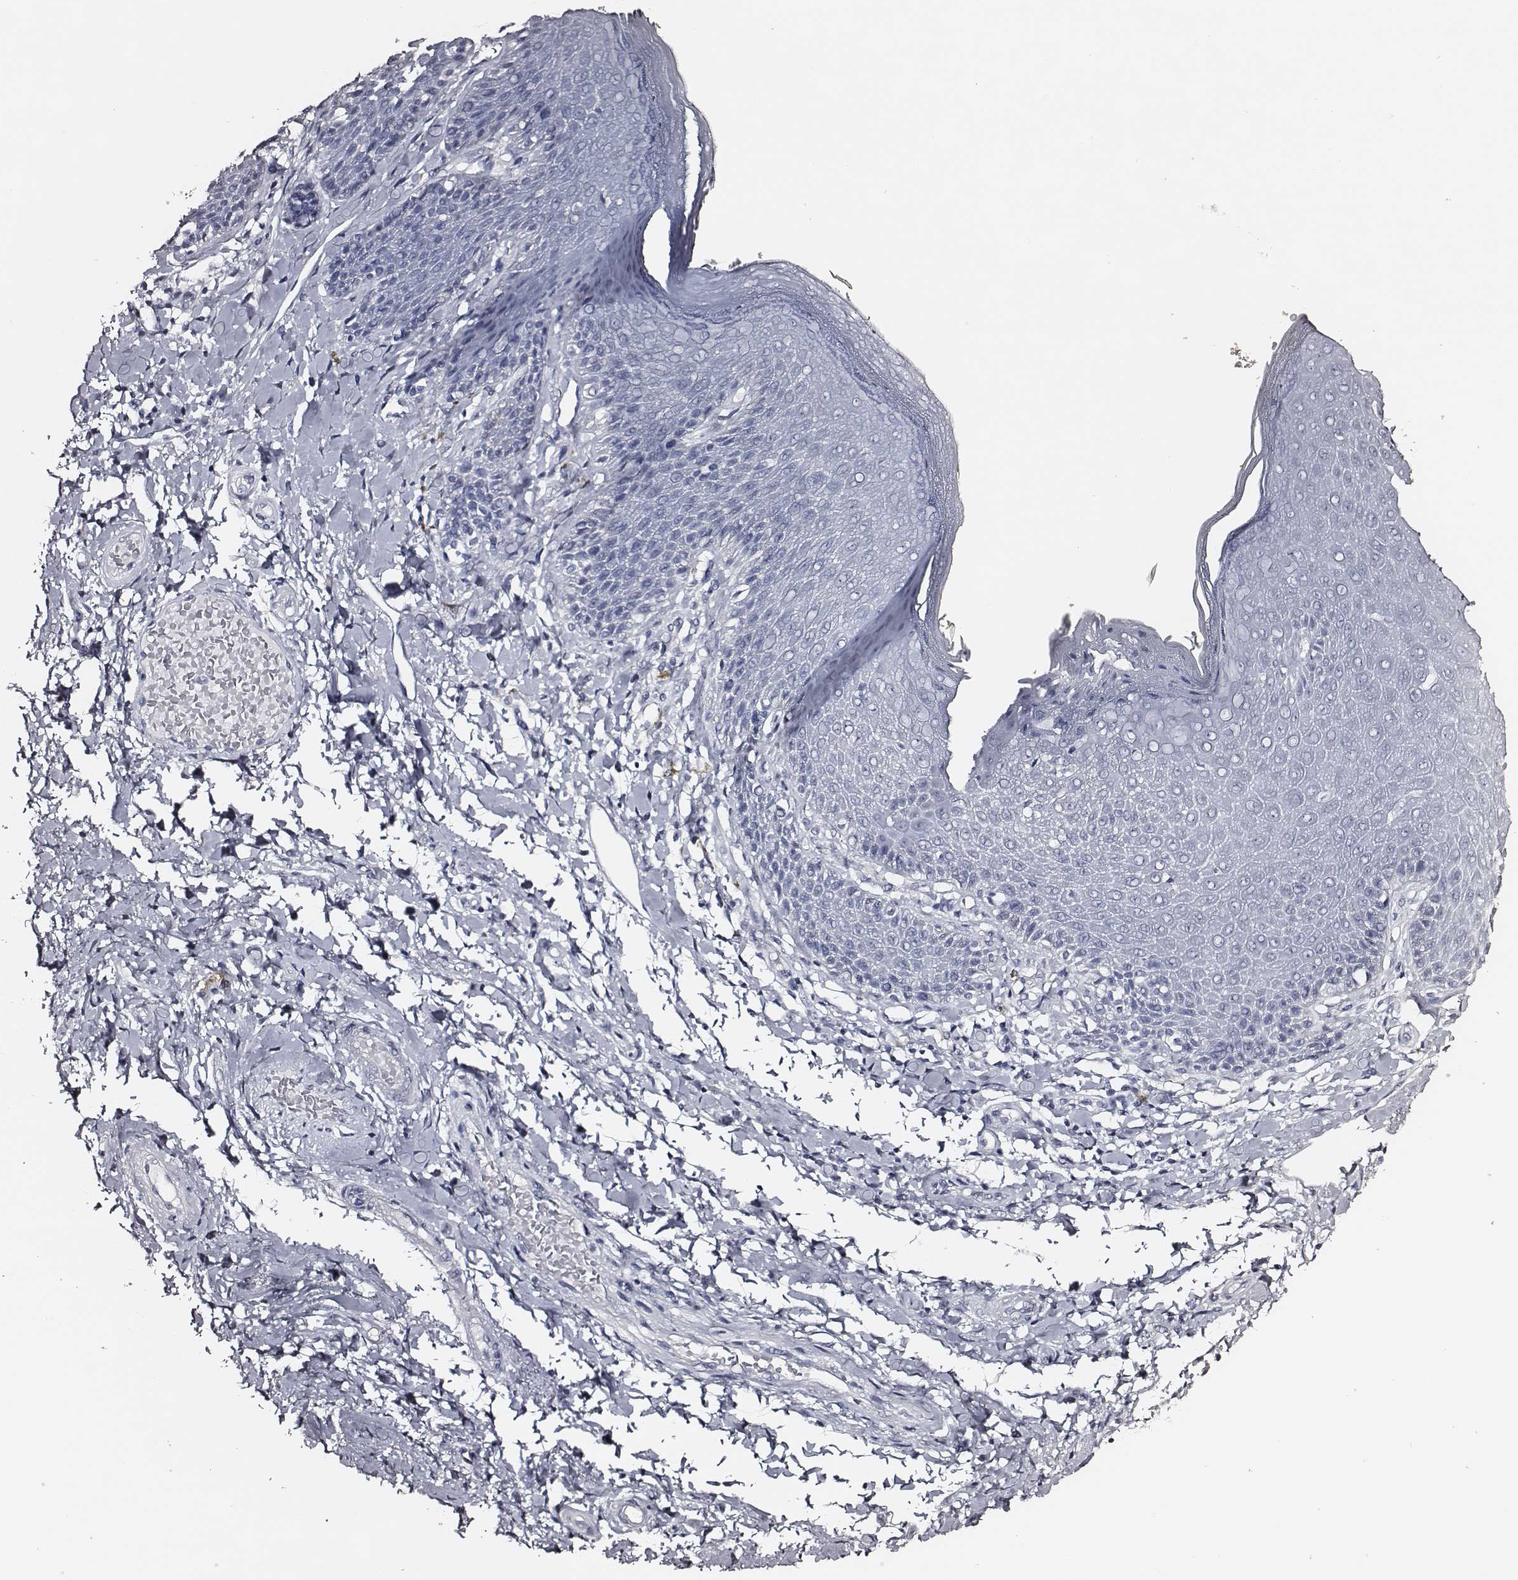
{"staining": {"intensity": "negative", "quantity": "none", "location": "none"}, "tissue": "skin", "cell_type": "Epidermal cells", "image_type": "normal", "snomed": [{"axis": "morphology", "description": "Normal tissue, NOS"}, {"axis": "topography", "description": "Anal"}, {"axis": "topography", "description": "Peripheral nerve tissue"}], "caption": "Immunohistochemical staining of unremarkable human skin shows no significant expression in epidermal cells. (DAB immunohistochemistry (IHC) visualized using brightfield microscopy, high magnification).", "gene": "DPEP1", "patient": {"sex": "male", "age": 51}}